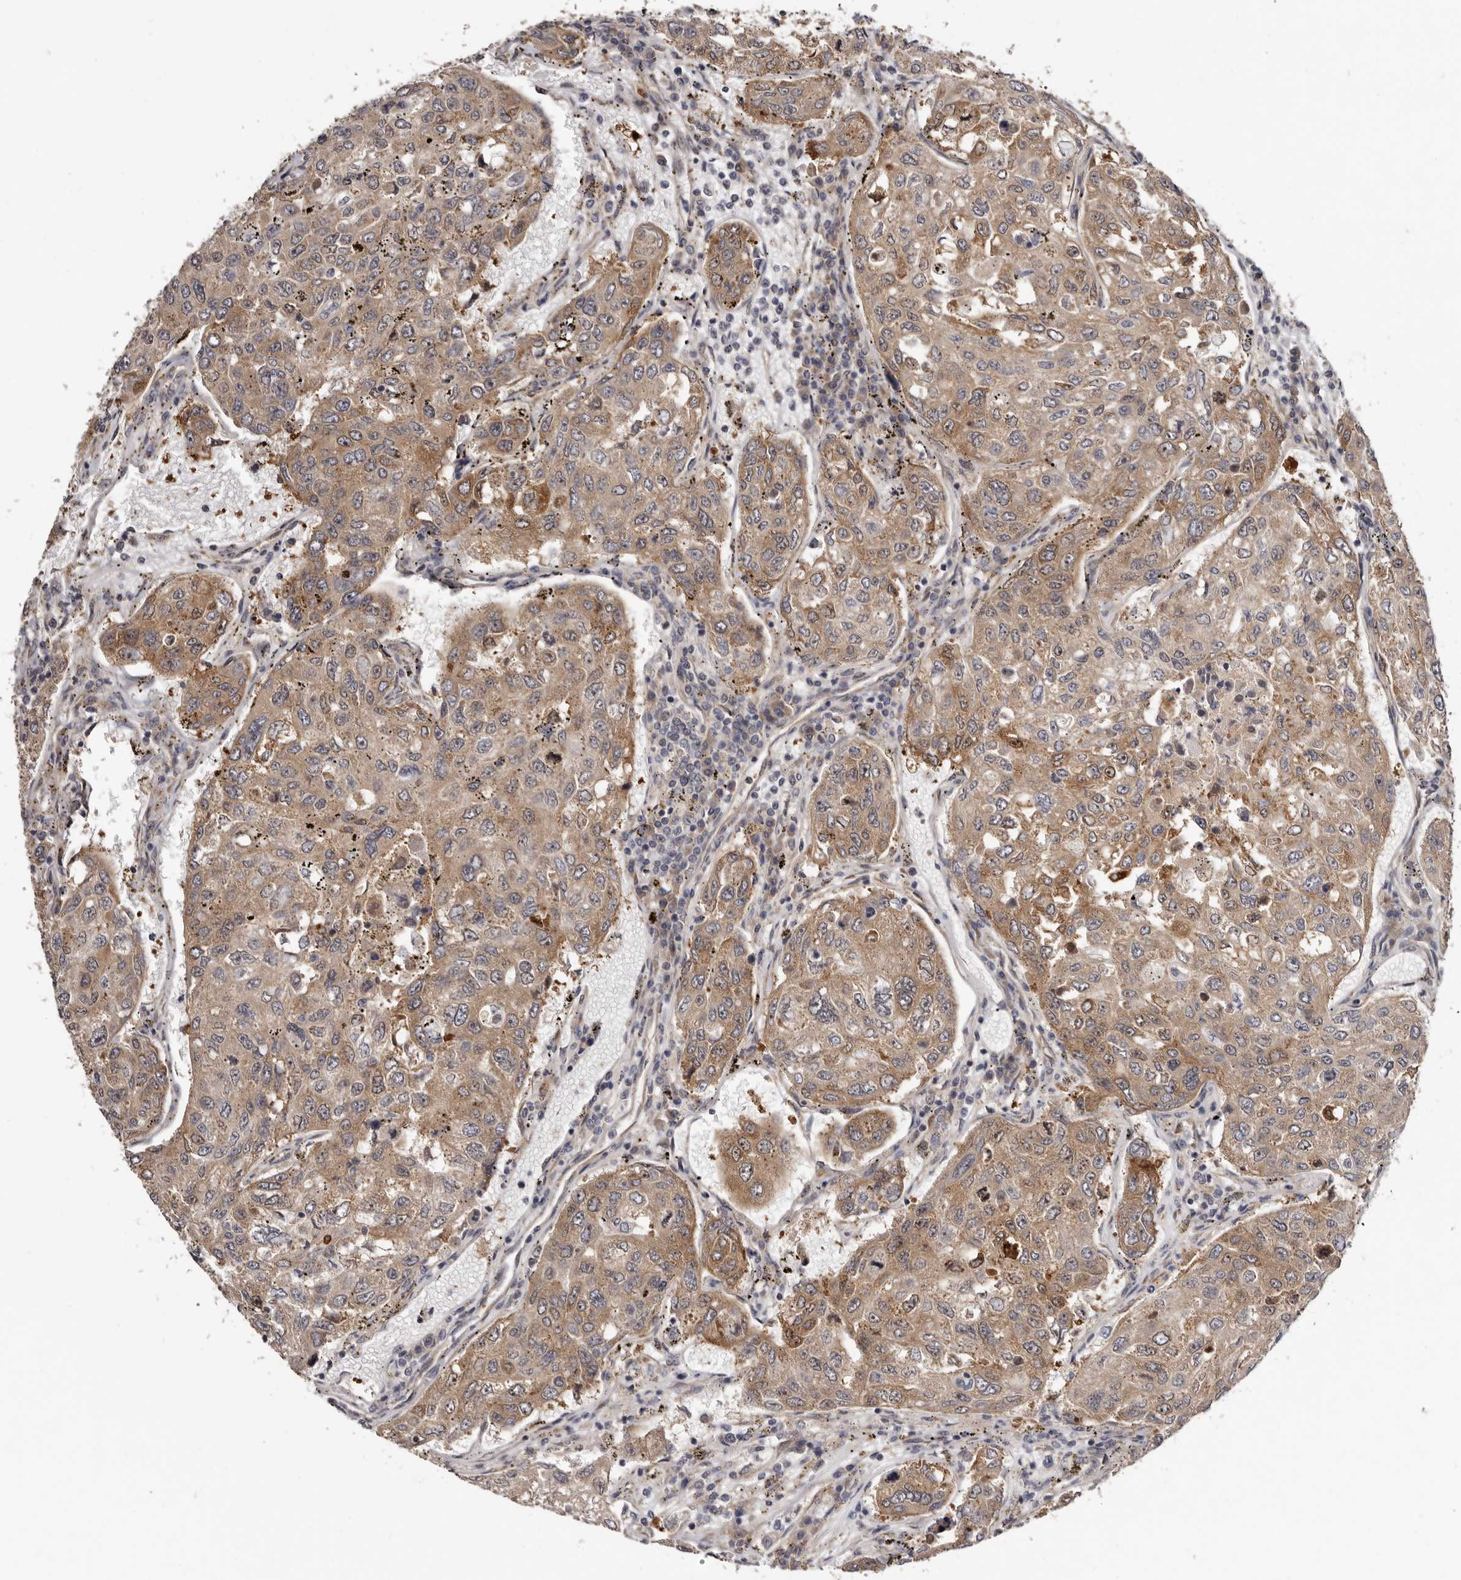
{"staining": {"intensity": "moderate", "quantity": ">75%", "location": "cytoplasmic/membranous"}, "tissue": "urothelial cancer", "cell_type": "Tumor cells", "image_type": "cancer", "snomed": [{"axis": "morphology", "description": "Urothelial carcinoma, High grade"}, {"axis": "topography", "description": "Lymph node"}, {"axis": "topography", "description": "Urinary bladder"}], "caption": "There is medium levels of moderate cytoplasmic/membranous positivity in tumor cells of urothelial carcinoma (high-grade), as demonstrated by immunohistochemical staining (brown color).", "gene": "SBDS", "patient": {"sex": "male", "age": 51}}